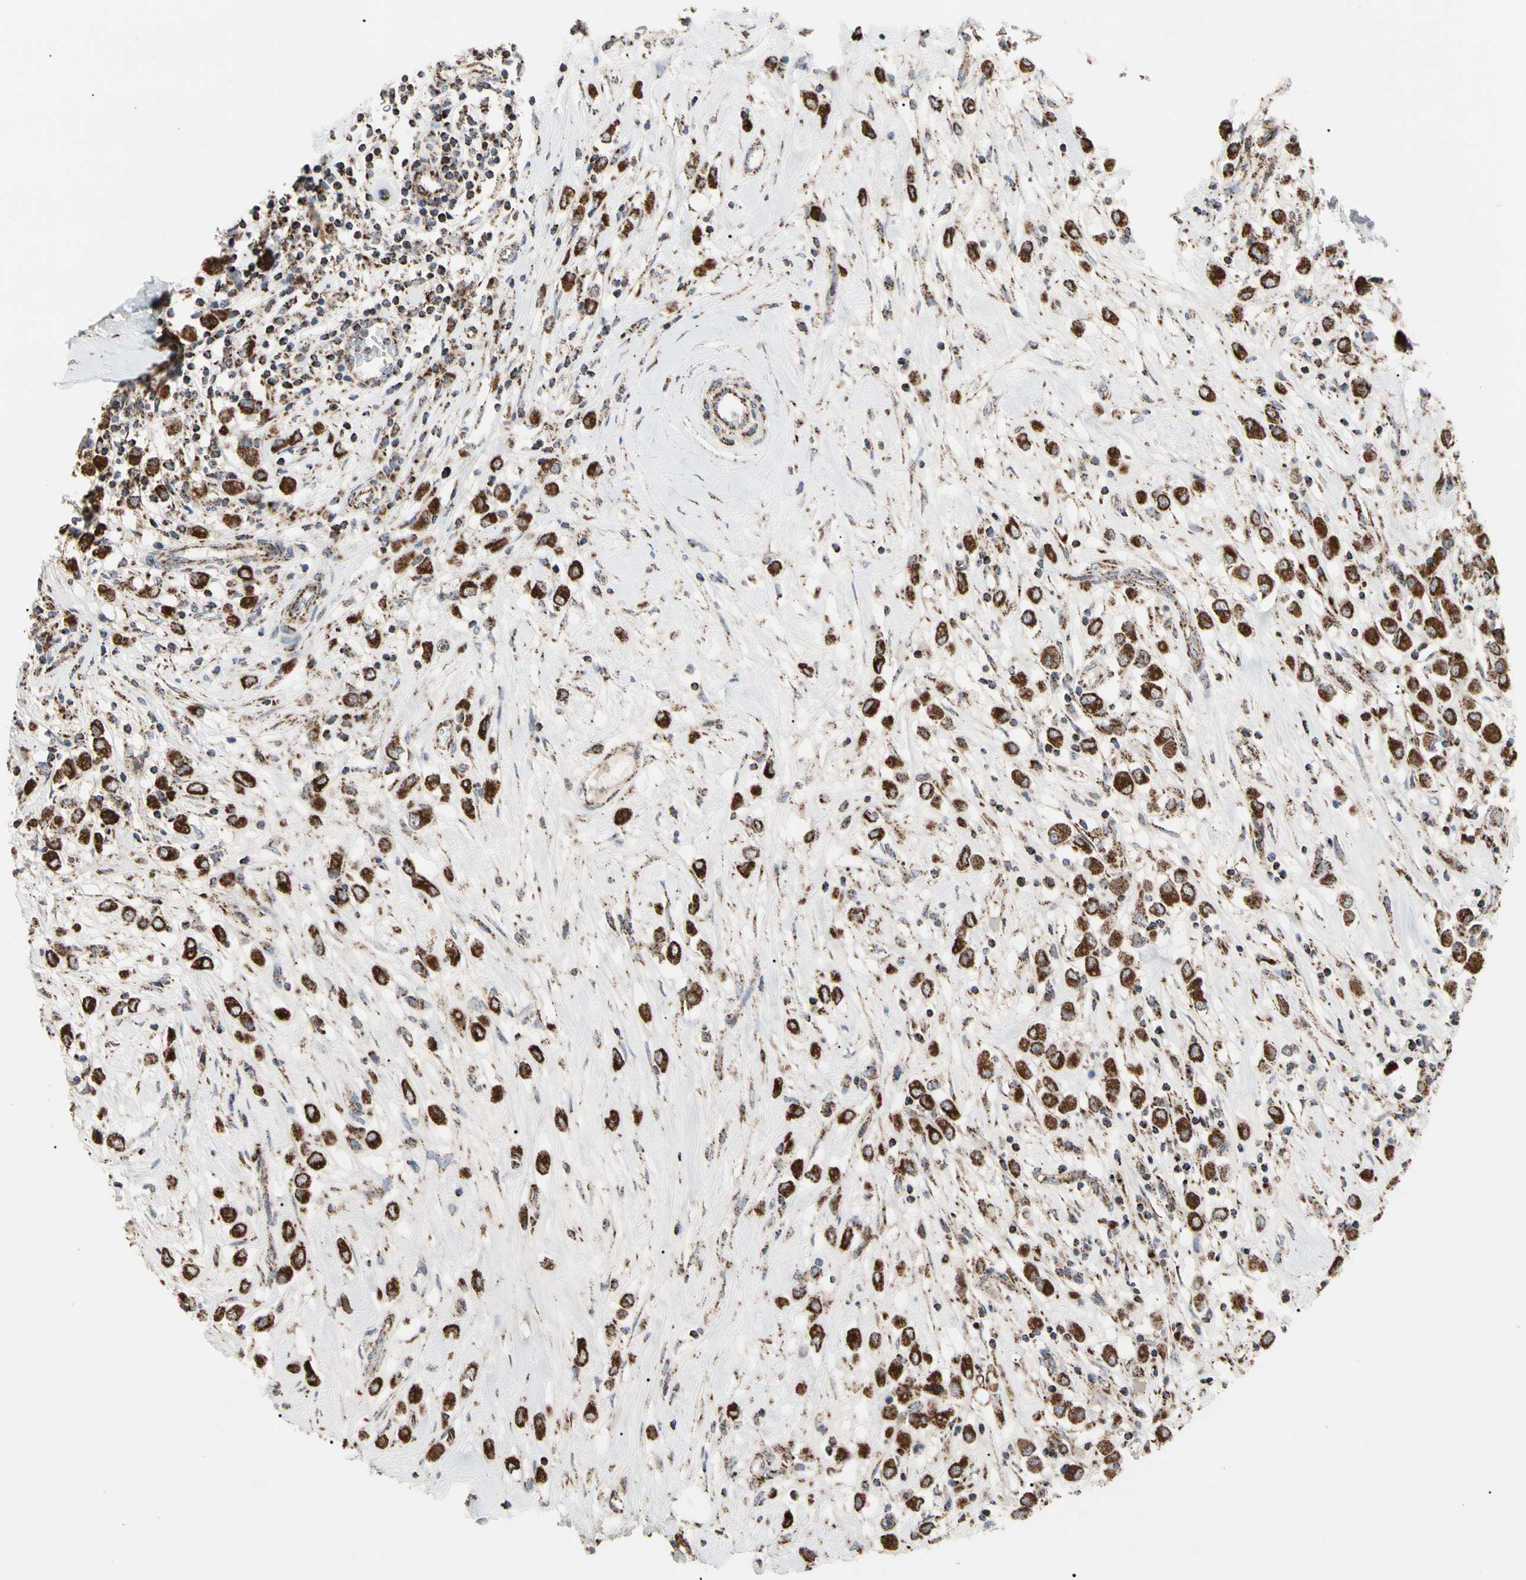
{"staining": {"intensity": "strong", "quantity": ">75%", "location": "cytoplasmic/membranous"}, "tissue": "breast cancer", "cell_type": "Tumor cells", "image_type": "cancer", "snomed": [{"axis": "morphology", "description": "Duct carcinoma"}, {"axis": "topography", "description": "Breast"}], "caption": "Immunohistochemistry histopathology image of infiltrating ductal carcinoma (breast) stained for a protein (brown), which shows high levels of strong cytoplasmic/membranous positivity in approximately >75% of tumor cells.", "gene": "FAM110B", "patient": {"sex": "female", "age": 61}}